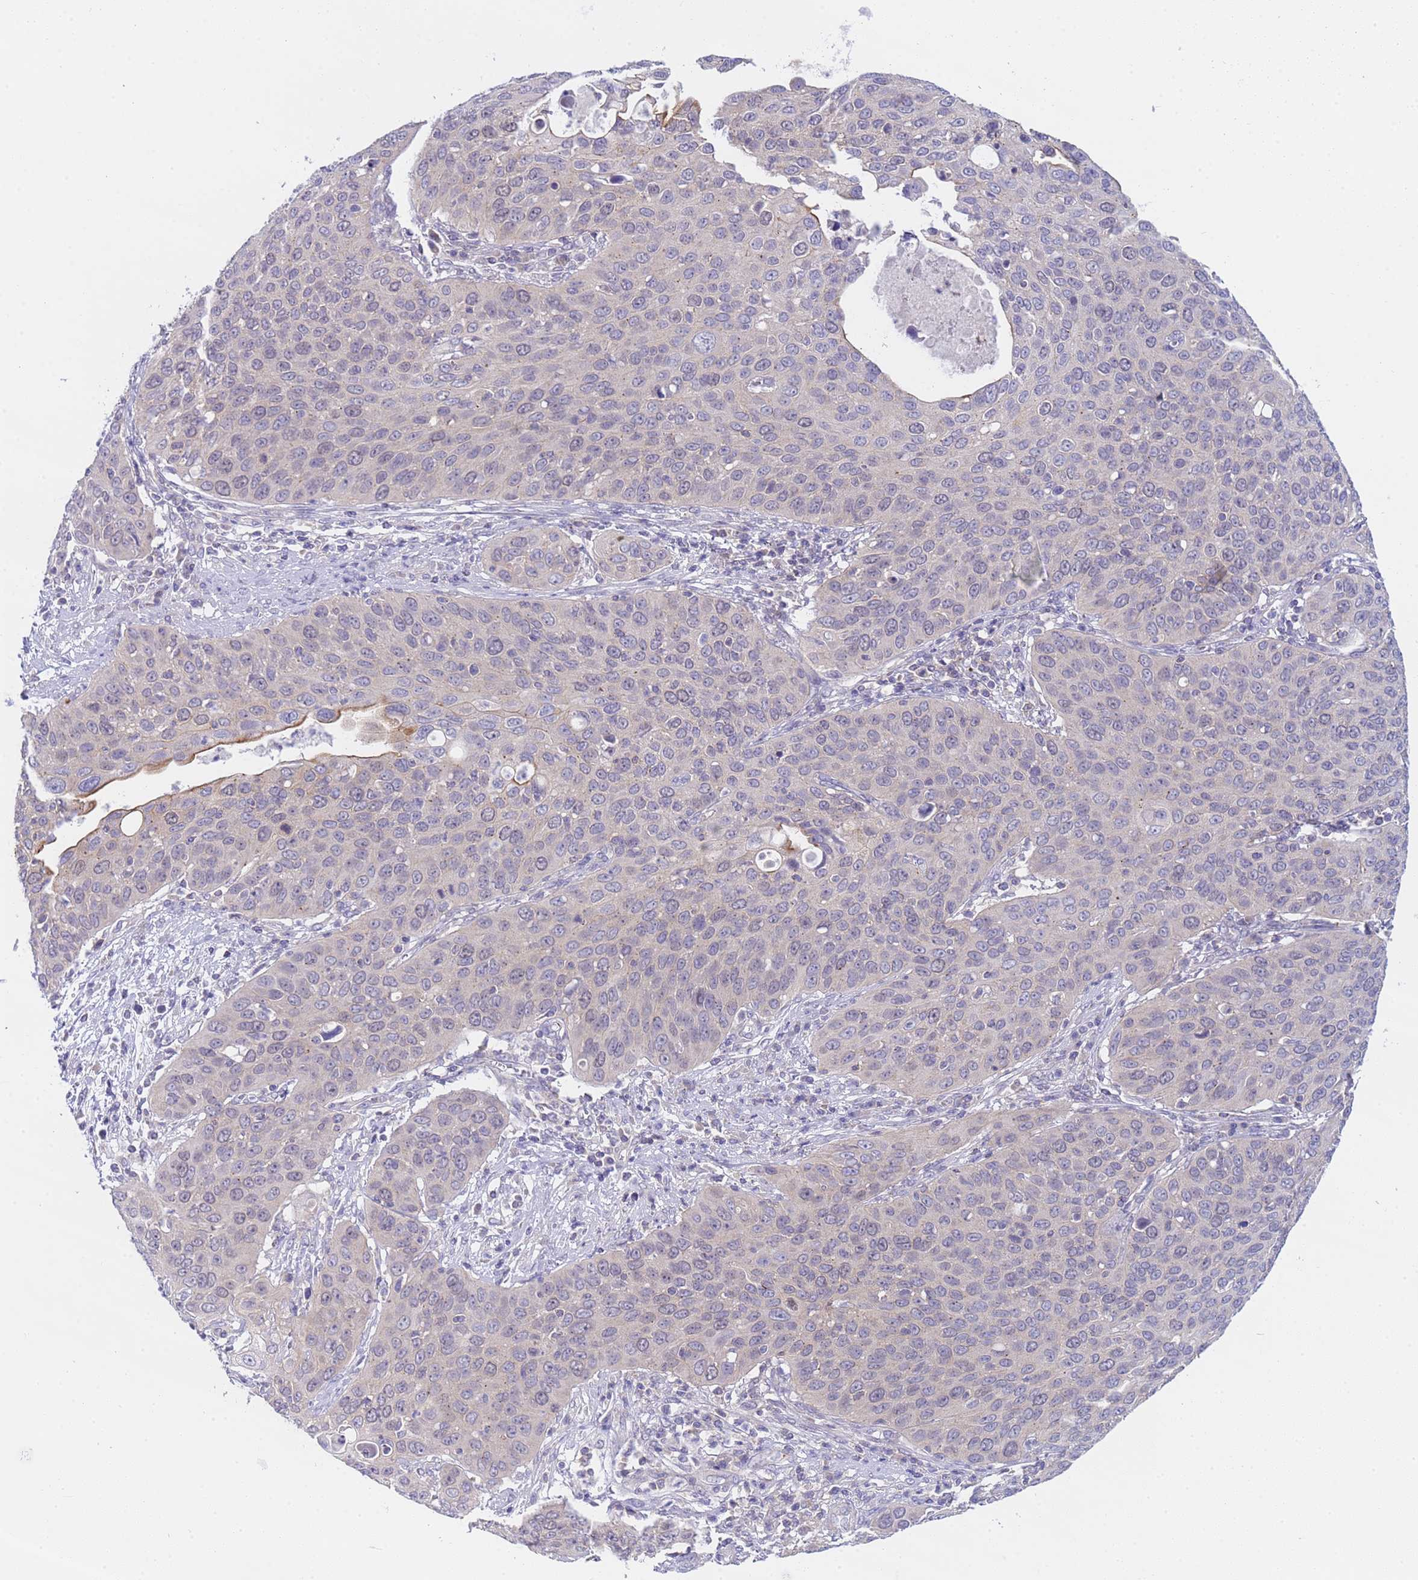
{"staining": {"intensity": "negative", "quantity": "none", "location": "none"}, "tissue": "cervical cancer", "cell_type": "Tumor cells", "image_type": "cancer", "snomed": [{"axis": "morphology", "description": "Squamous cell carcinoma, NOS"}, {"axis": "topography", "description": "Cervix"}], "caption": "Immunohistochemical staining of human cervical squamous cell carcinoma reveals no significant staining in tumor cells.", "gene": "CAPN7", "patient": {"sex": "female", "age": 36}}